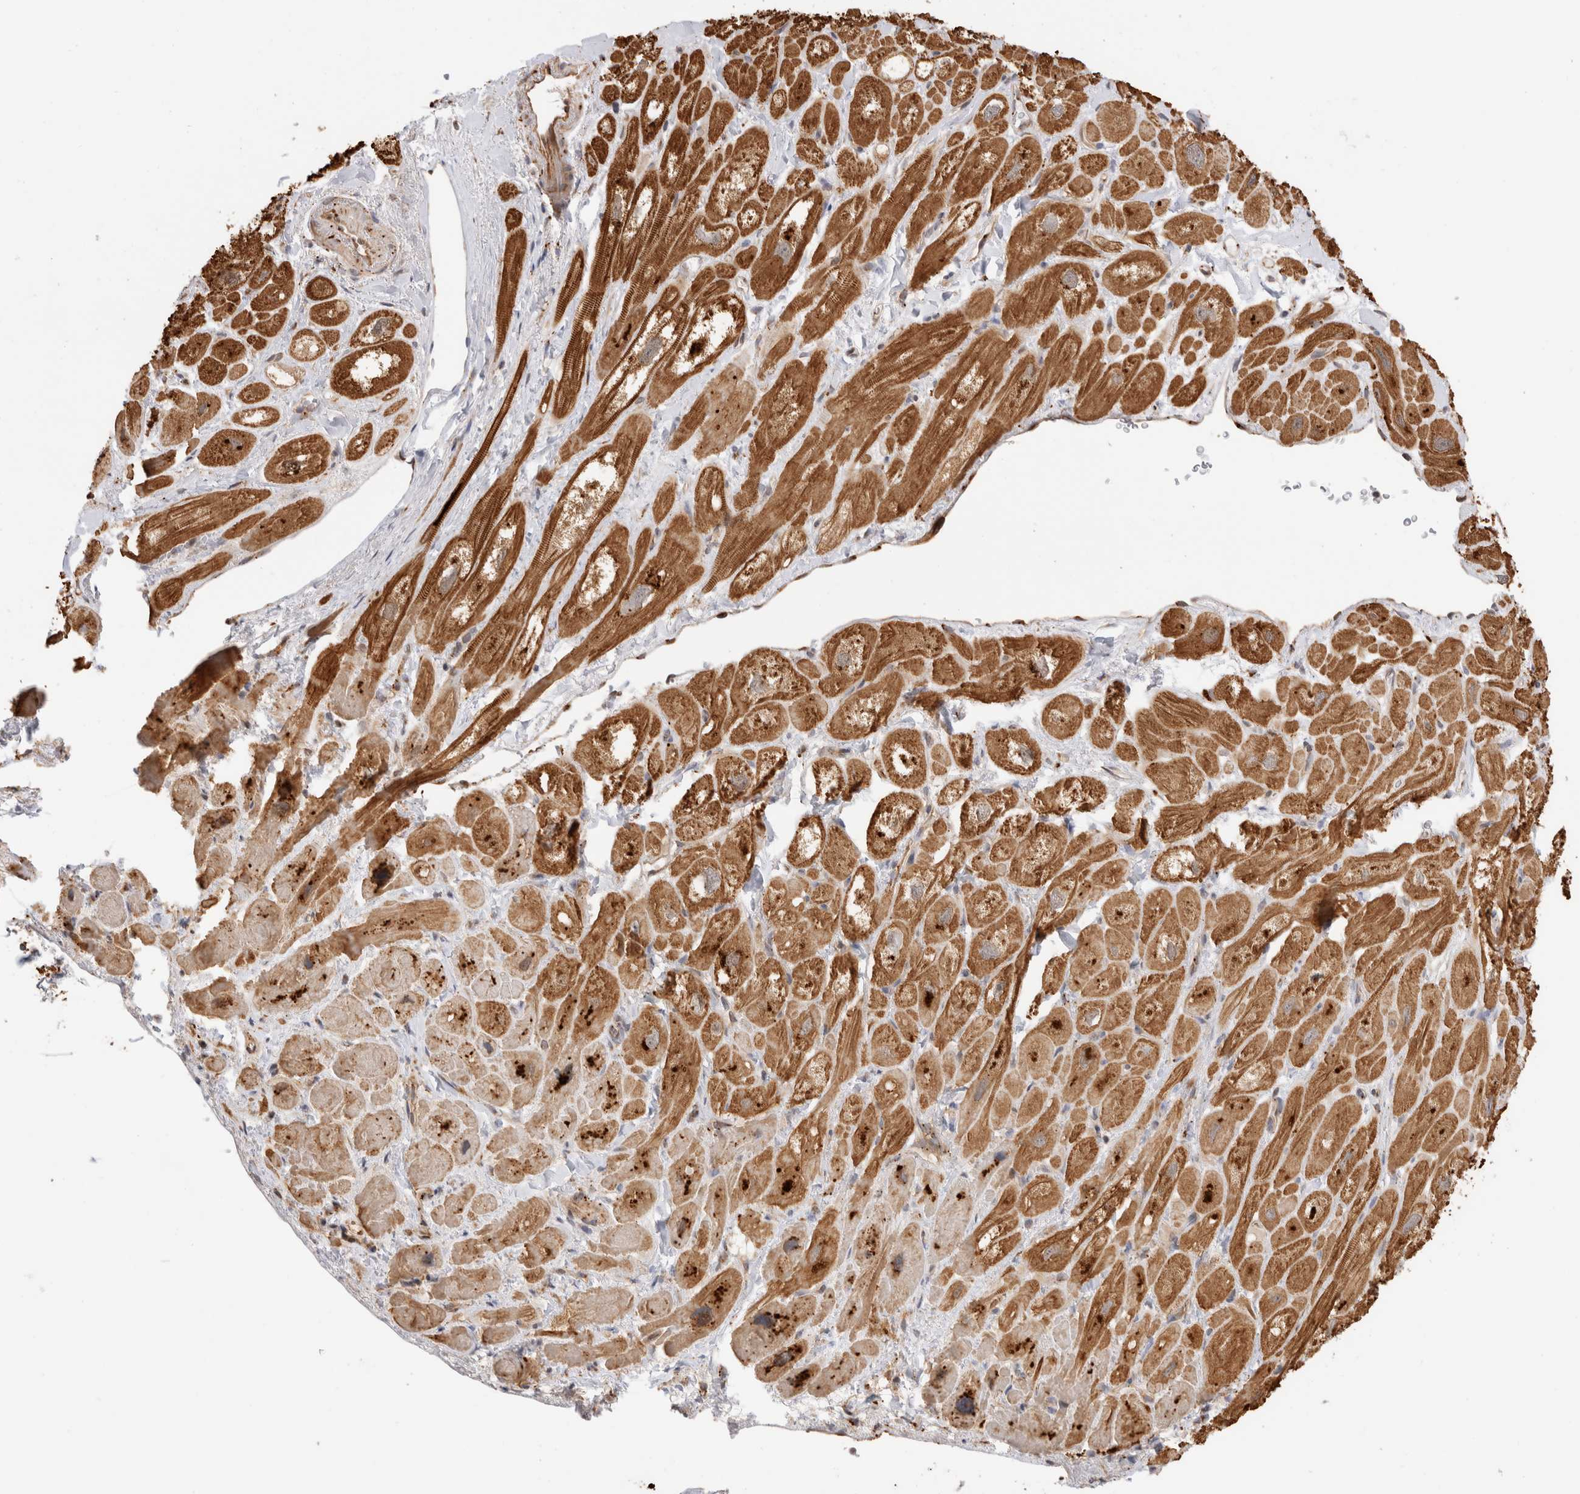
{"staining": {"intensity": "strong", "quantity": ">75%", "location": "cytoplasmic/membranous"}, "tissue": "heart muscle", "cell_type": "Cardiomyocytes", "image_type": "normal", "snomed": [{"axis": "morphology", "description": "Normal tissue, NOS"}, {"axis": "topography", "description": "Heart"}], "caption": "Immunohistochemistry histopathology image of unremarkable heart muscle: human heart muscle stained using immunohistochemistry exhibits high levels of strong protein expression localized specifically in the cytoplasmic/membranous of cardiomyocytes, appearing as a cytoplasmic/membranous brown color.", "gene": "ACTL9", "patient": {"sex": "male", "age": 49}}